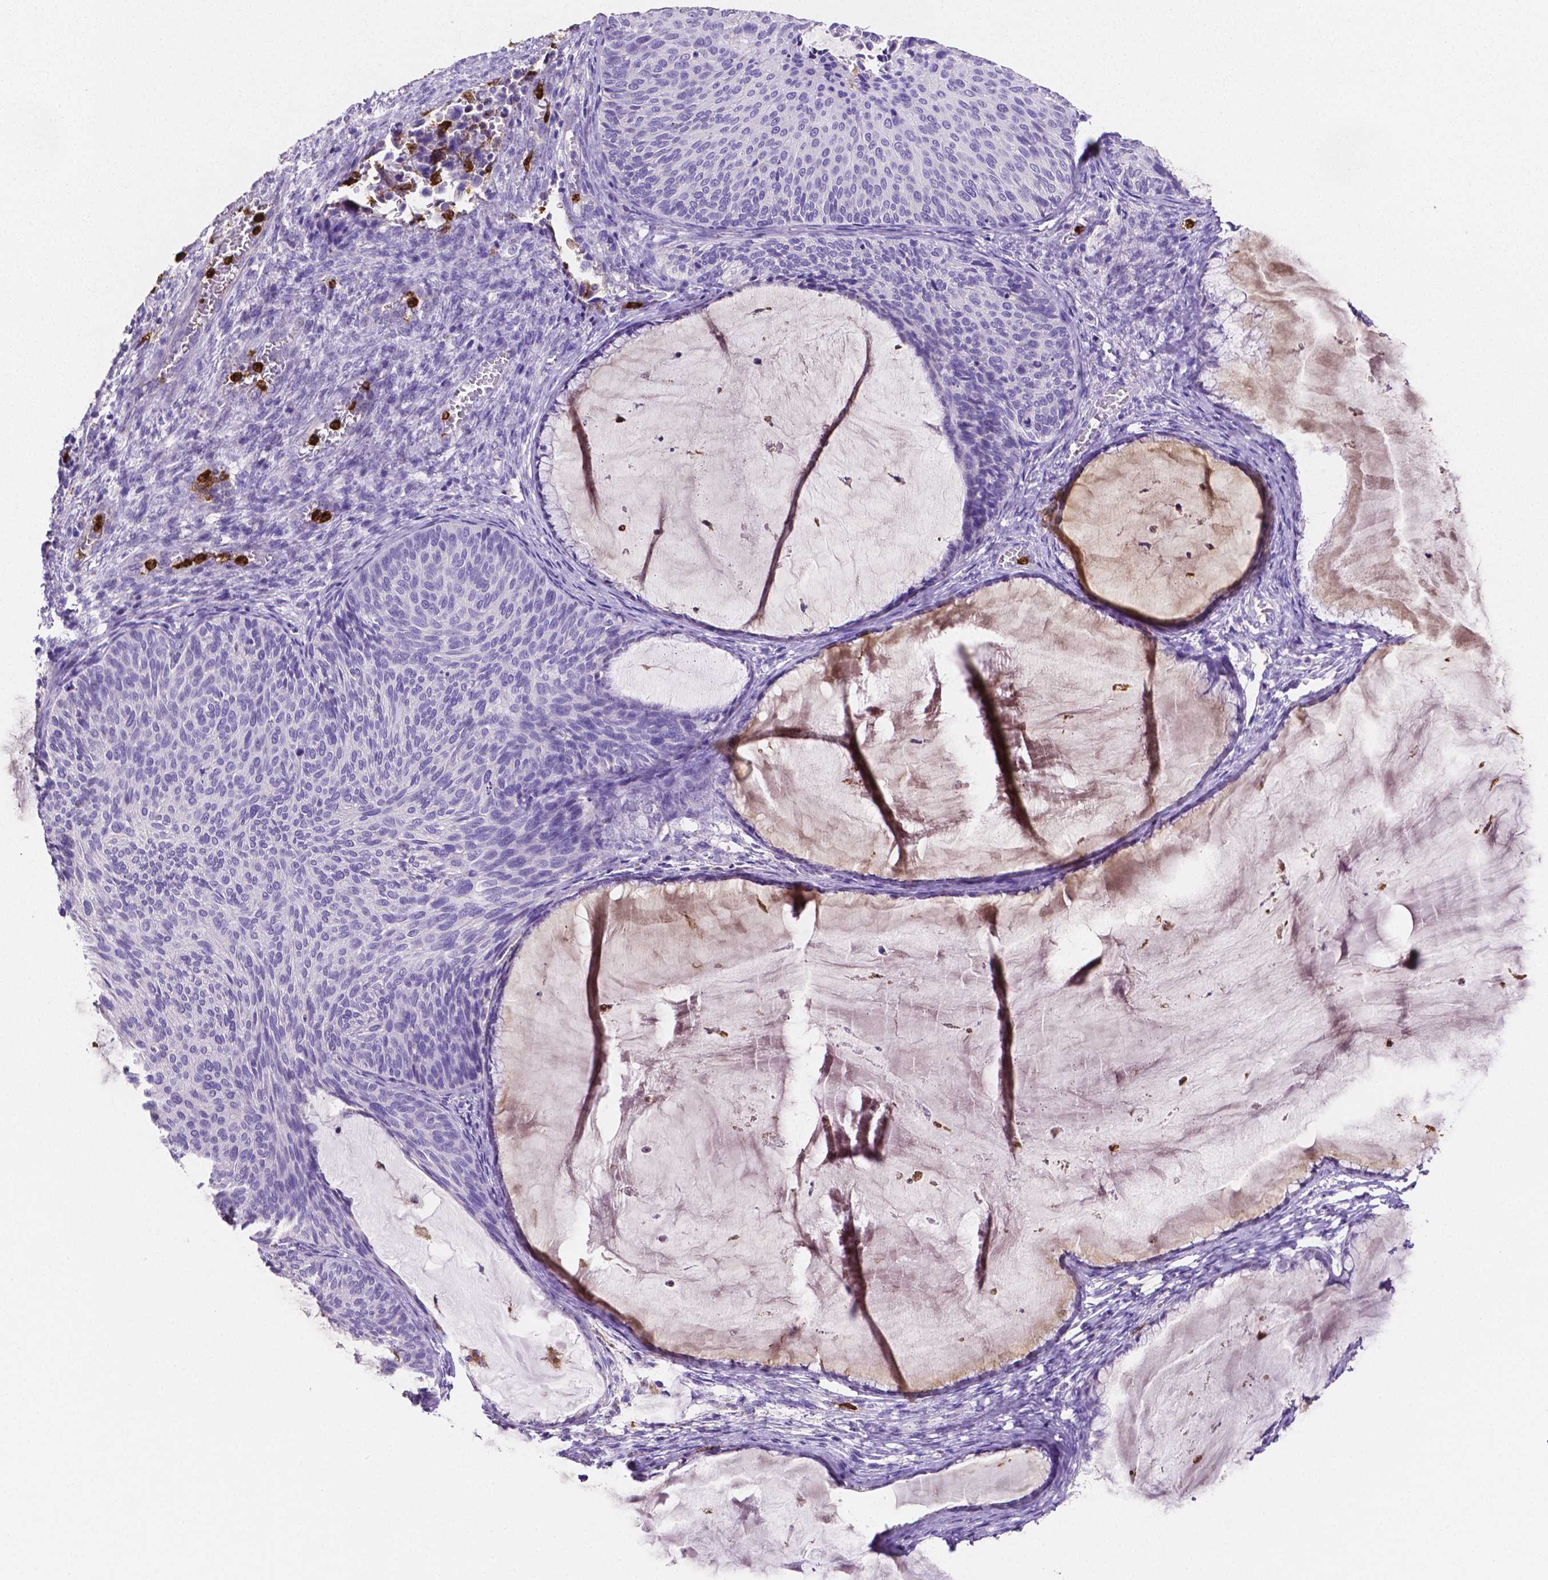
{"staining": {"intensity": "negative", "quantity": "none", "location": "none"}, "tissue": "cervical cancer", "cell_type": "Tumor cells", "image_type": "cancer", "snomed": [{"axis": "morphology", "description": "Squamous cell carcinoma, NOS"}, {"axis": "topography", "description": "Cervix"}], "caption": "Immunohistochemical staining of human cervical cancer (squamous cell carcinoma) demonstrates no significant positivity in tumor cells.", "gene": "MMP9", "patient": {"sex": "female", "age": 36}}